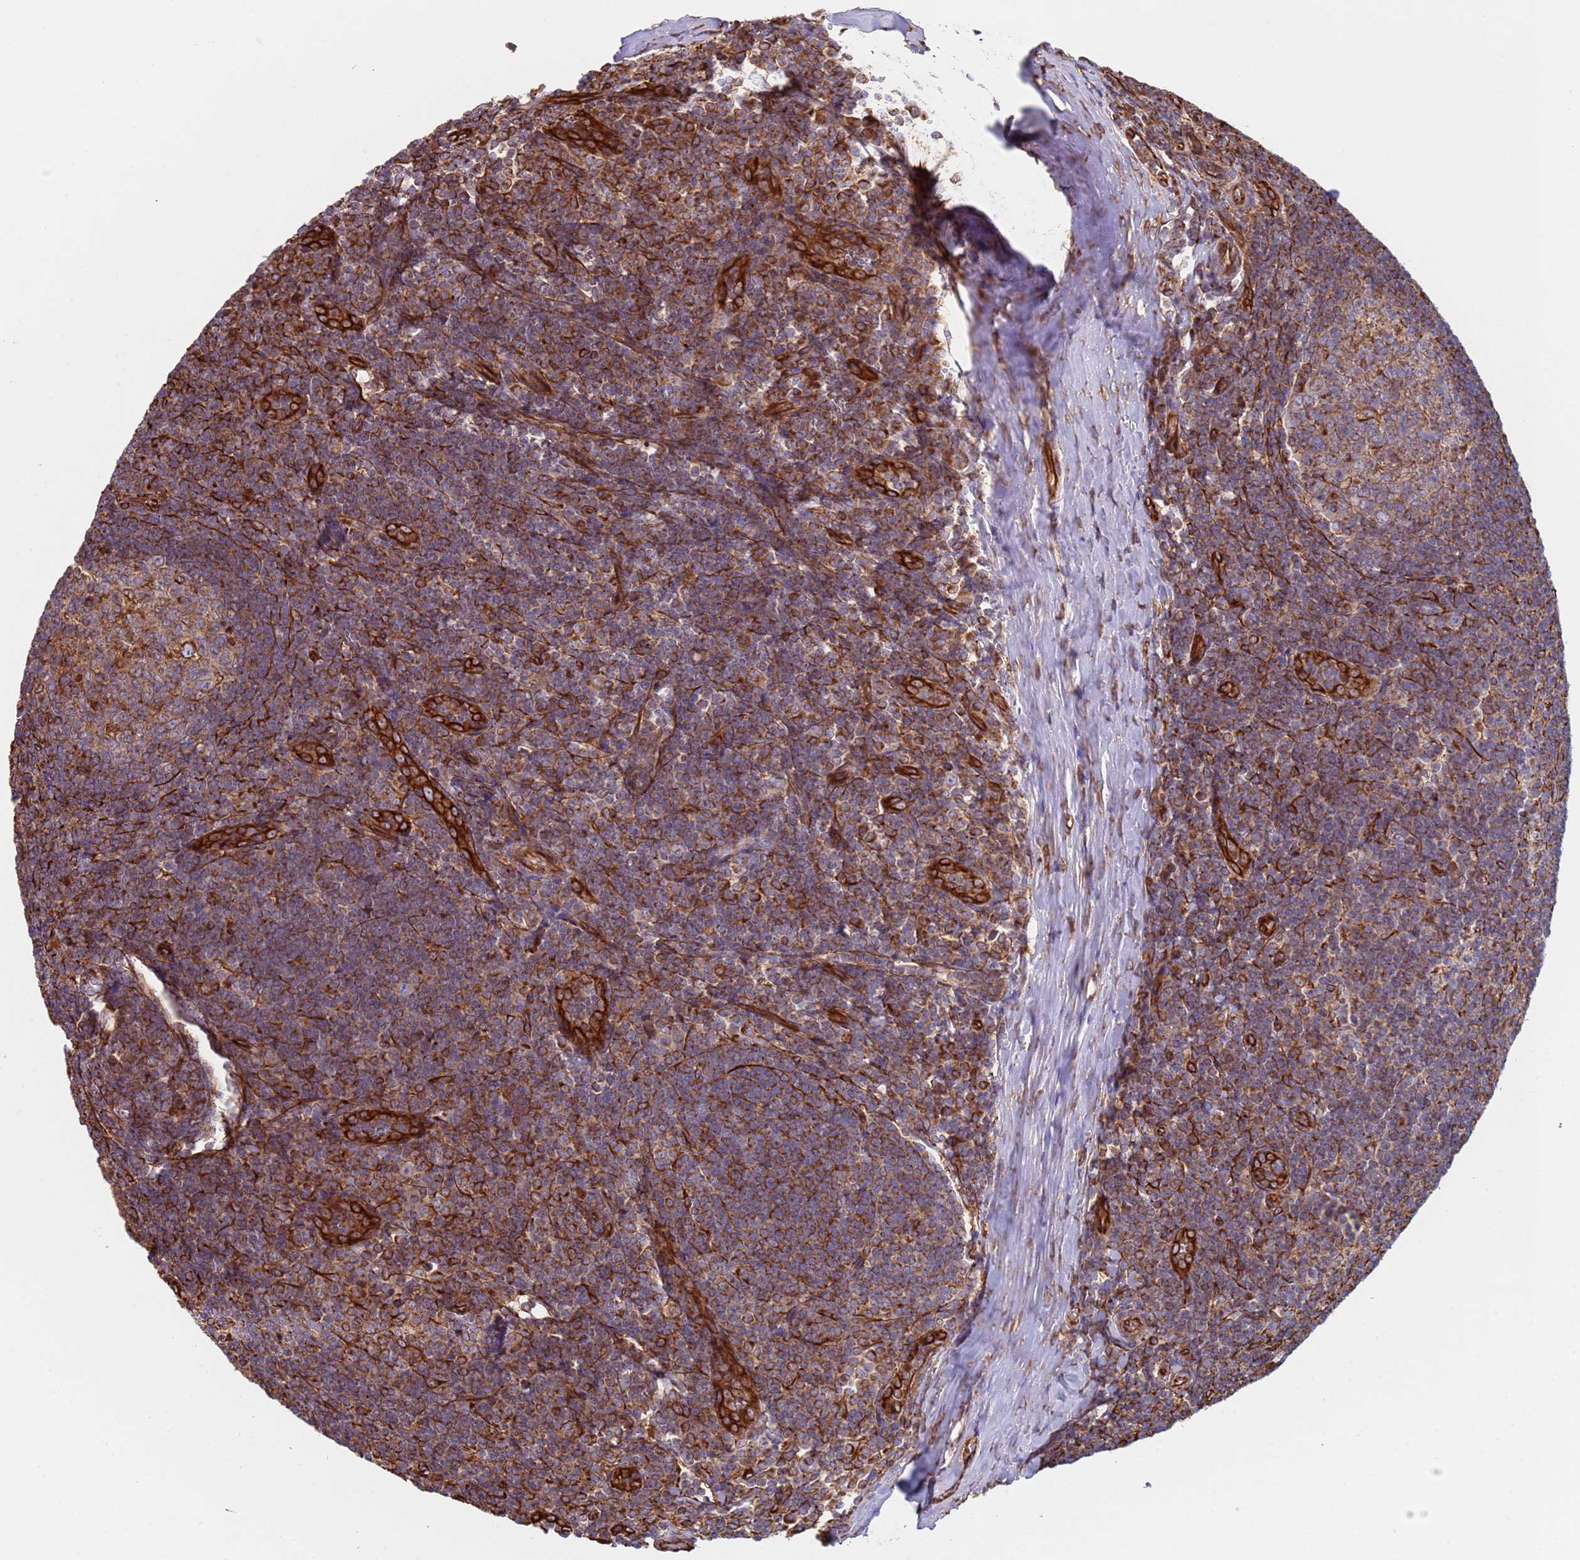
{"staining": {"intensity": "moderate", "quantity": "25%-75%", "location": "cytoplasmic/membranous"}, "tissue": "tonsil", "cell_type": "Germinal center cells", "image_type": "normal", "snomed": [{"axis": "morphology", "description": "Normal tissue, NOS"}, {"axis": "topography", "description": "Tonsil"}], "caption": "Moderate cytoplasmic/membranous protein positivity is present in about 25%-75% of germinal center cells in tonsil.", "gene": "NUDT12", "patient": {"sex": "male", "age": 27}}